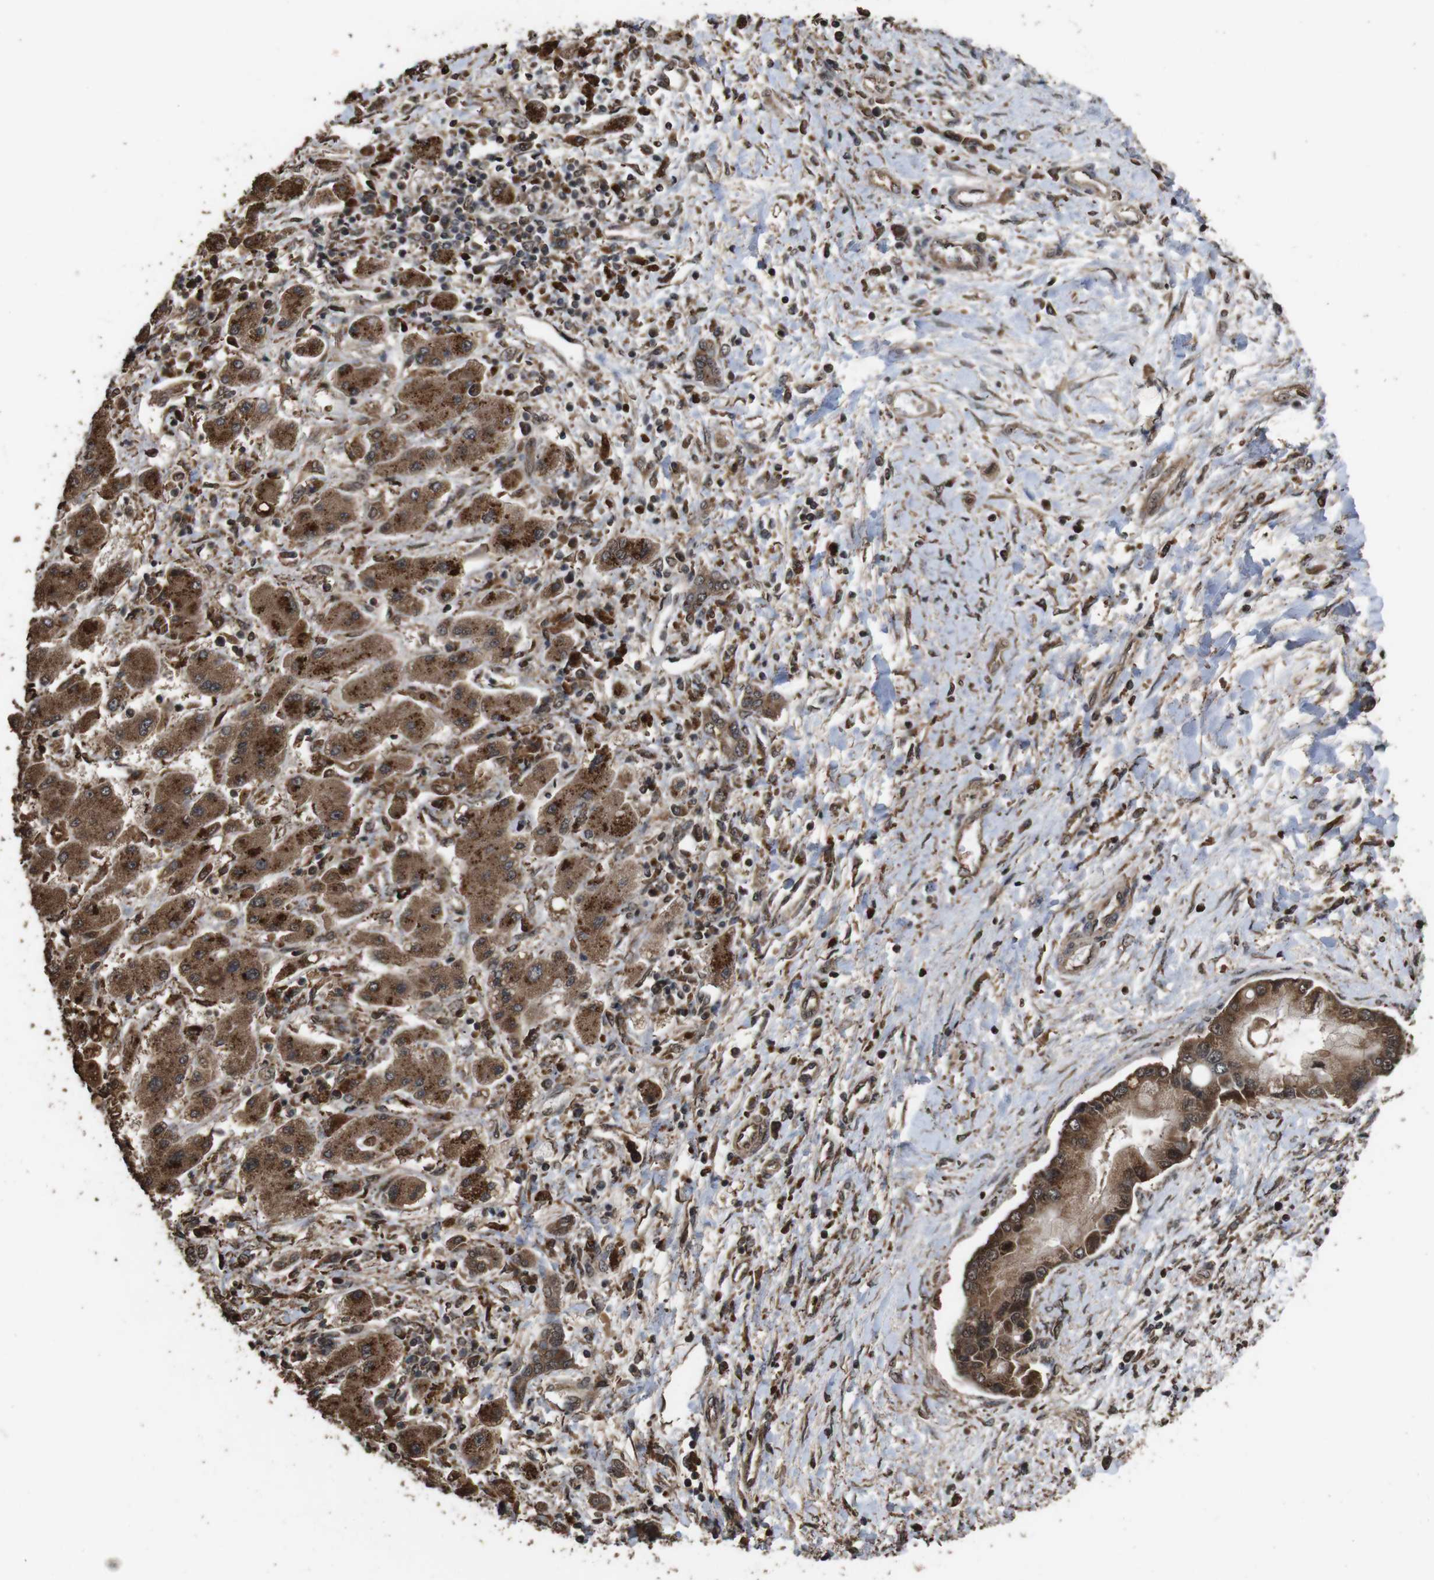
{"staining": {"intensity": "moderate", "quantity": ">75%", "location": "cytoplasmic/membranous"}, "tissue": "liver cancer", "cell_type": "Tumor cells", "image_type": "cancer", "snomed": [{"axis": "morphology", "description": "Cholangiocarcinoma"}, {"axis": "topography", "description": "Liver"}], "caption": "Liver cancer stained for a protein (brown) displays moderate cytoplasmic/membranous positive expression in about >75% of tumor cells.", "gene": "RRAS2", "patient": {"sex": "male", "age": 50}}